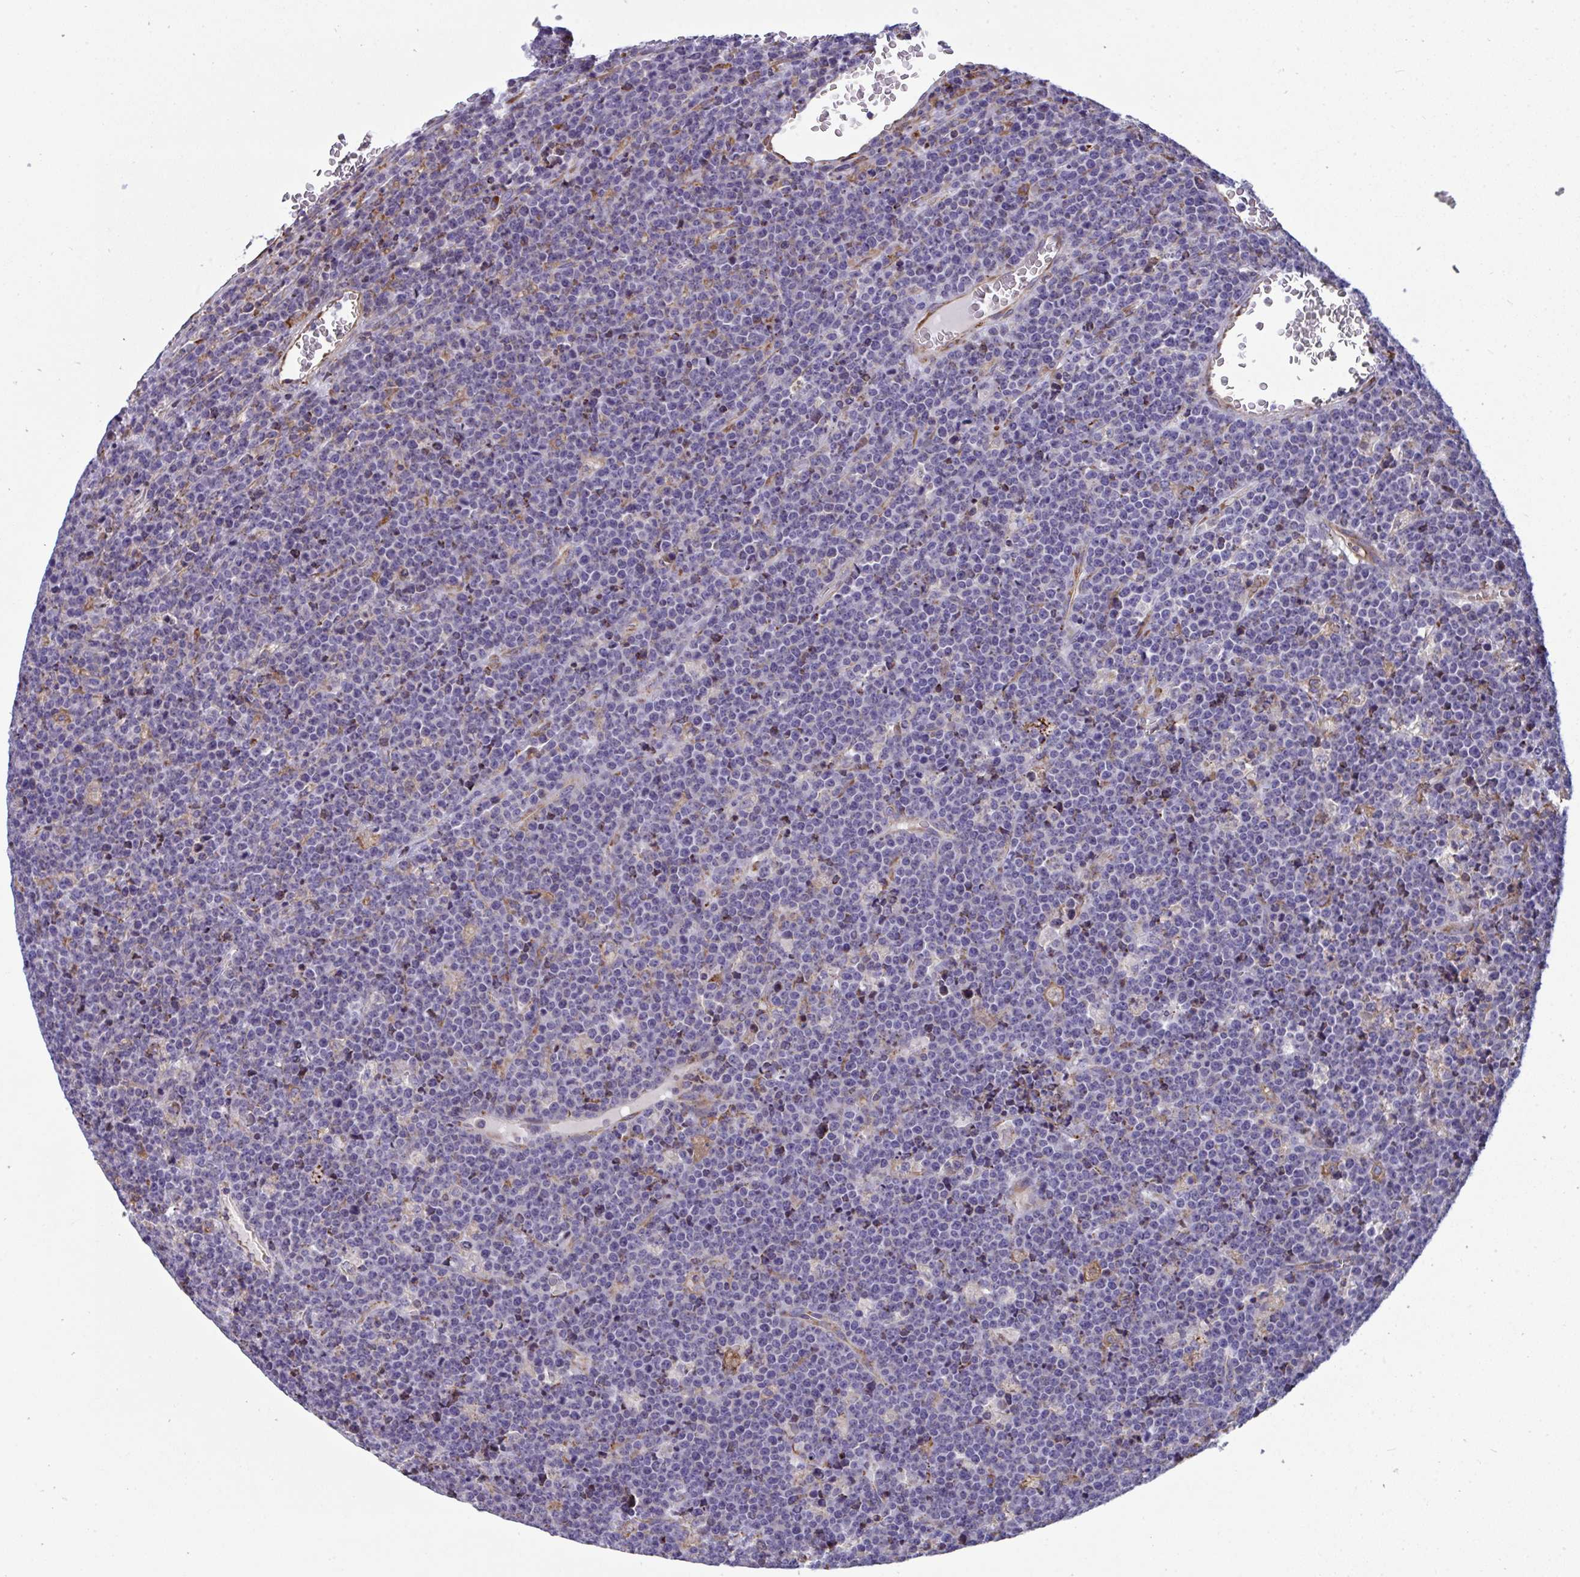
{"staining": {"intensity": "negative", "quantity": "none", "location": "none"}, "tissue": "lymphoma", "cell_type": "Tumor cells", "image_type": "cancer", "snomed": [{"axis": "morphology", "description": "Malignant lymphoma, non-Hodgkin's type, High grade"}, {"axis": "topography", "description": "Ovary"}], "caption": "This image is of high-grade malignant lymphoma, non-Hodgkin's type stained with immunohistochemistry (IHC) to label a protein in brown with the nuclei are counter-stained blue. There is no expression in tumor cells.", "gene": "MYMK", "patient": {"sex": "female", "age": 56}}